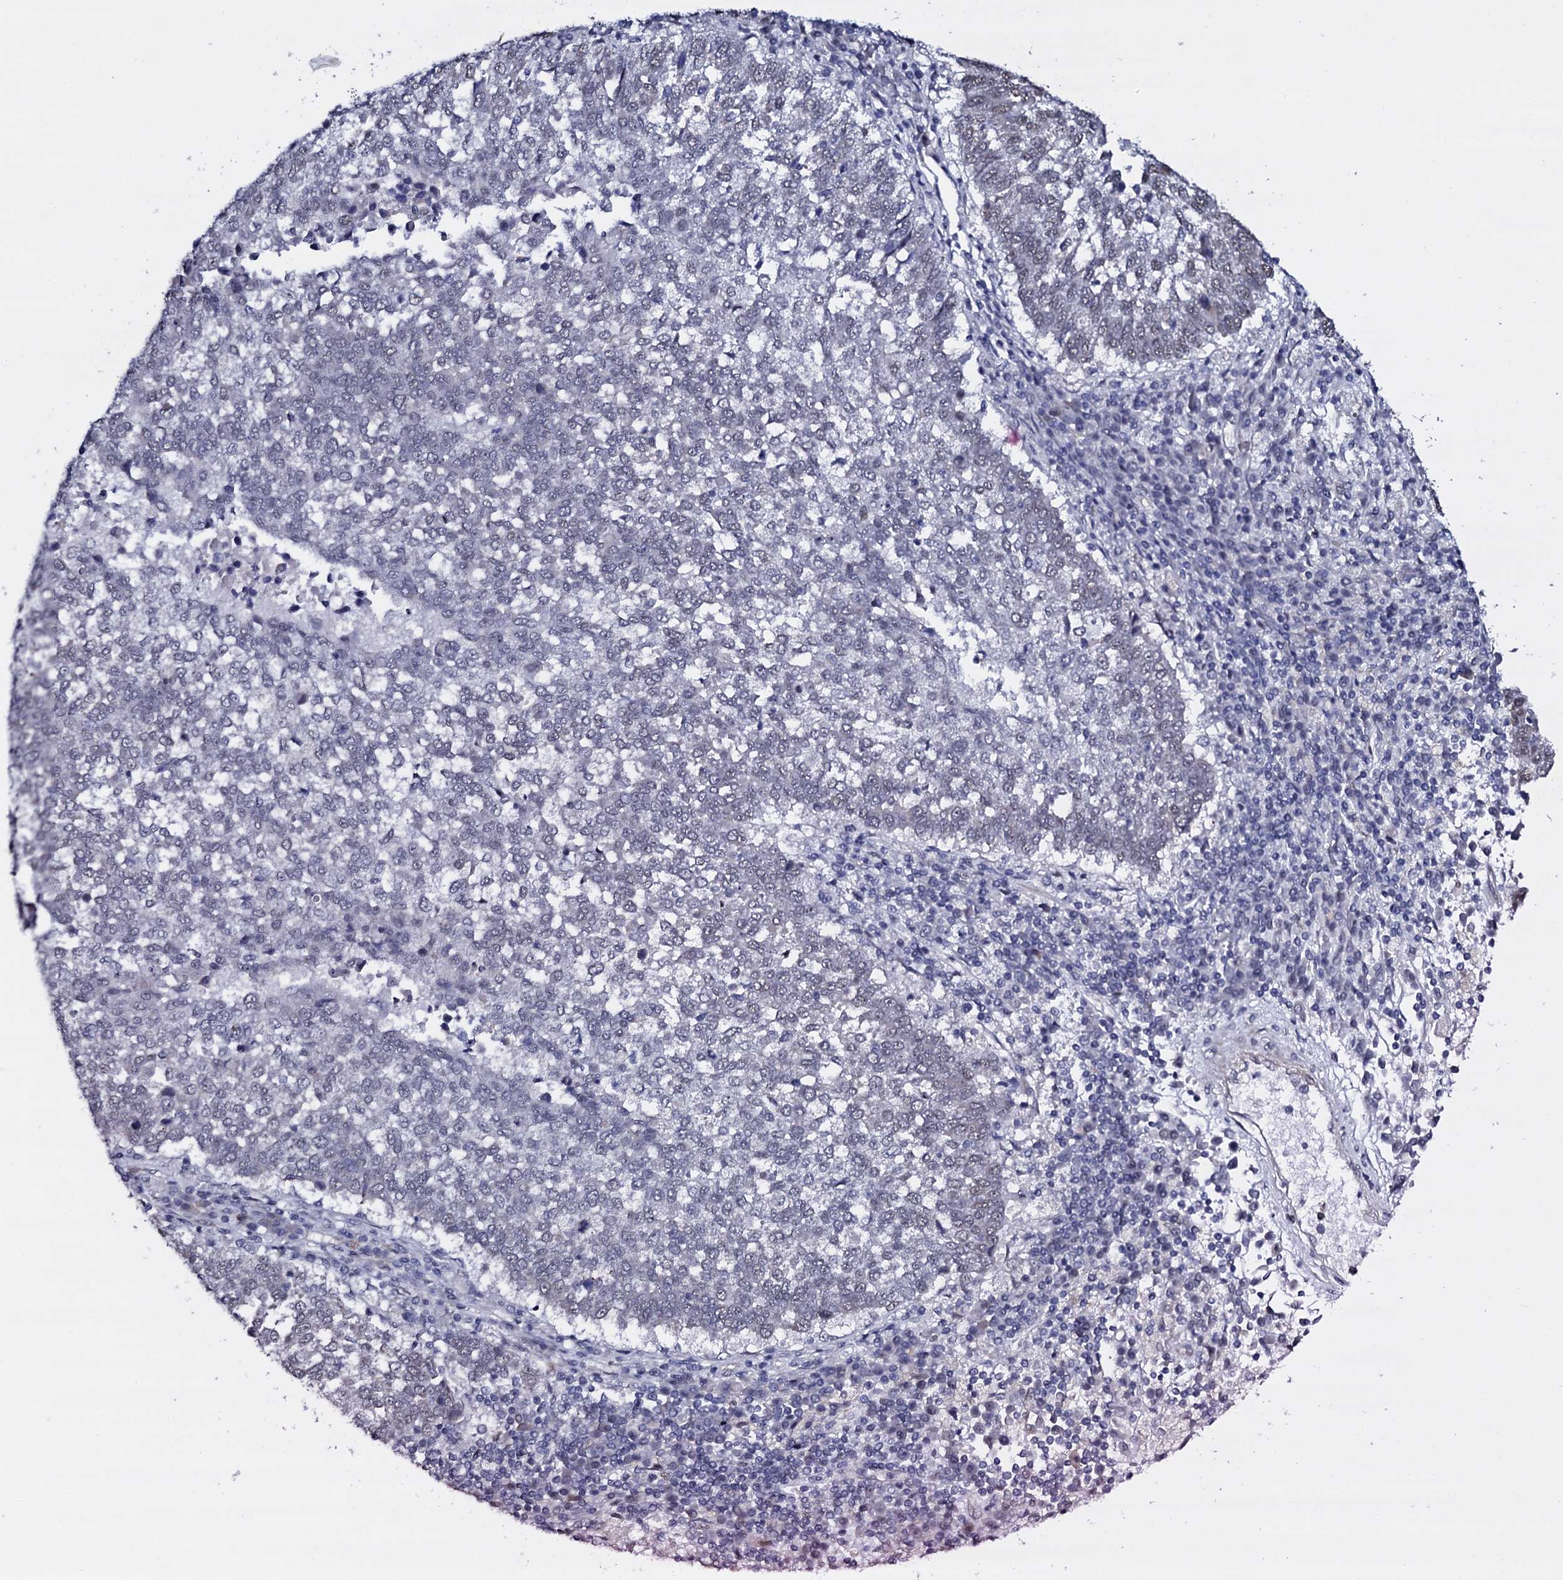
{"staining": {"intensity": "negative", "quantity": "none", "location": "none"}, "tissue": "lung cancer", "cell_type": "Tumor cells", "image_type": "cancer", "snomed": [{"axis": "morphology", "description": "Squamous cell carcinoma, NOS"}, {"axis": "topography", "description": "Lung"}], "caption": "Micrograph shows no significant protein staining in tumor cells of squamous cell carcinoma (lung).", "gene": "GAREM1", "patient": {"sex": "male", "age": 73}}